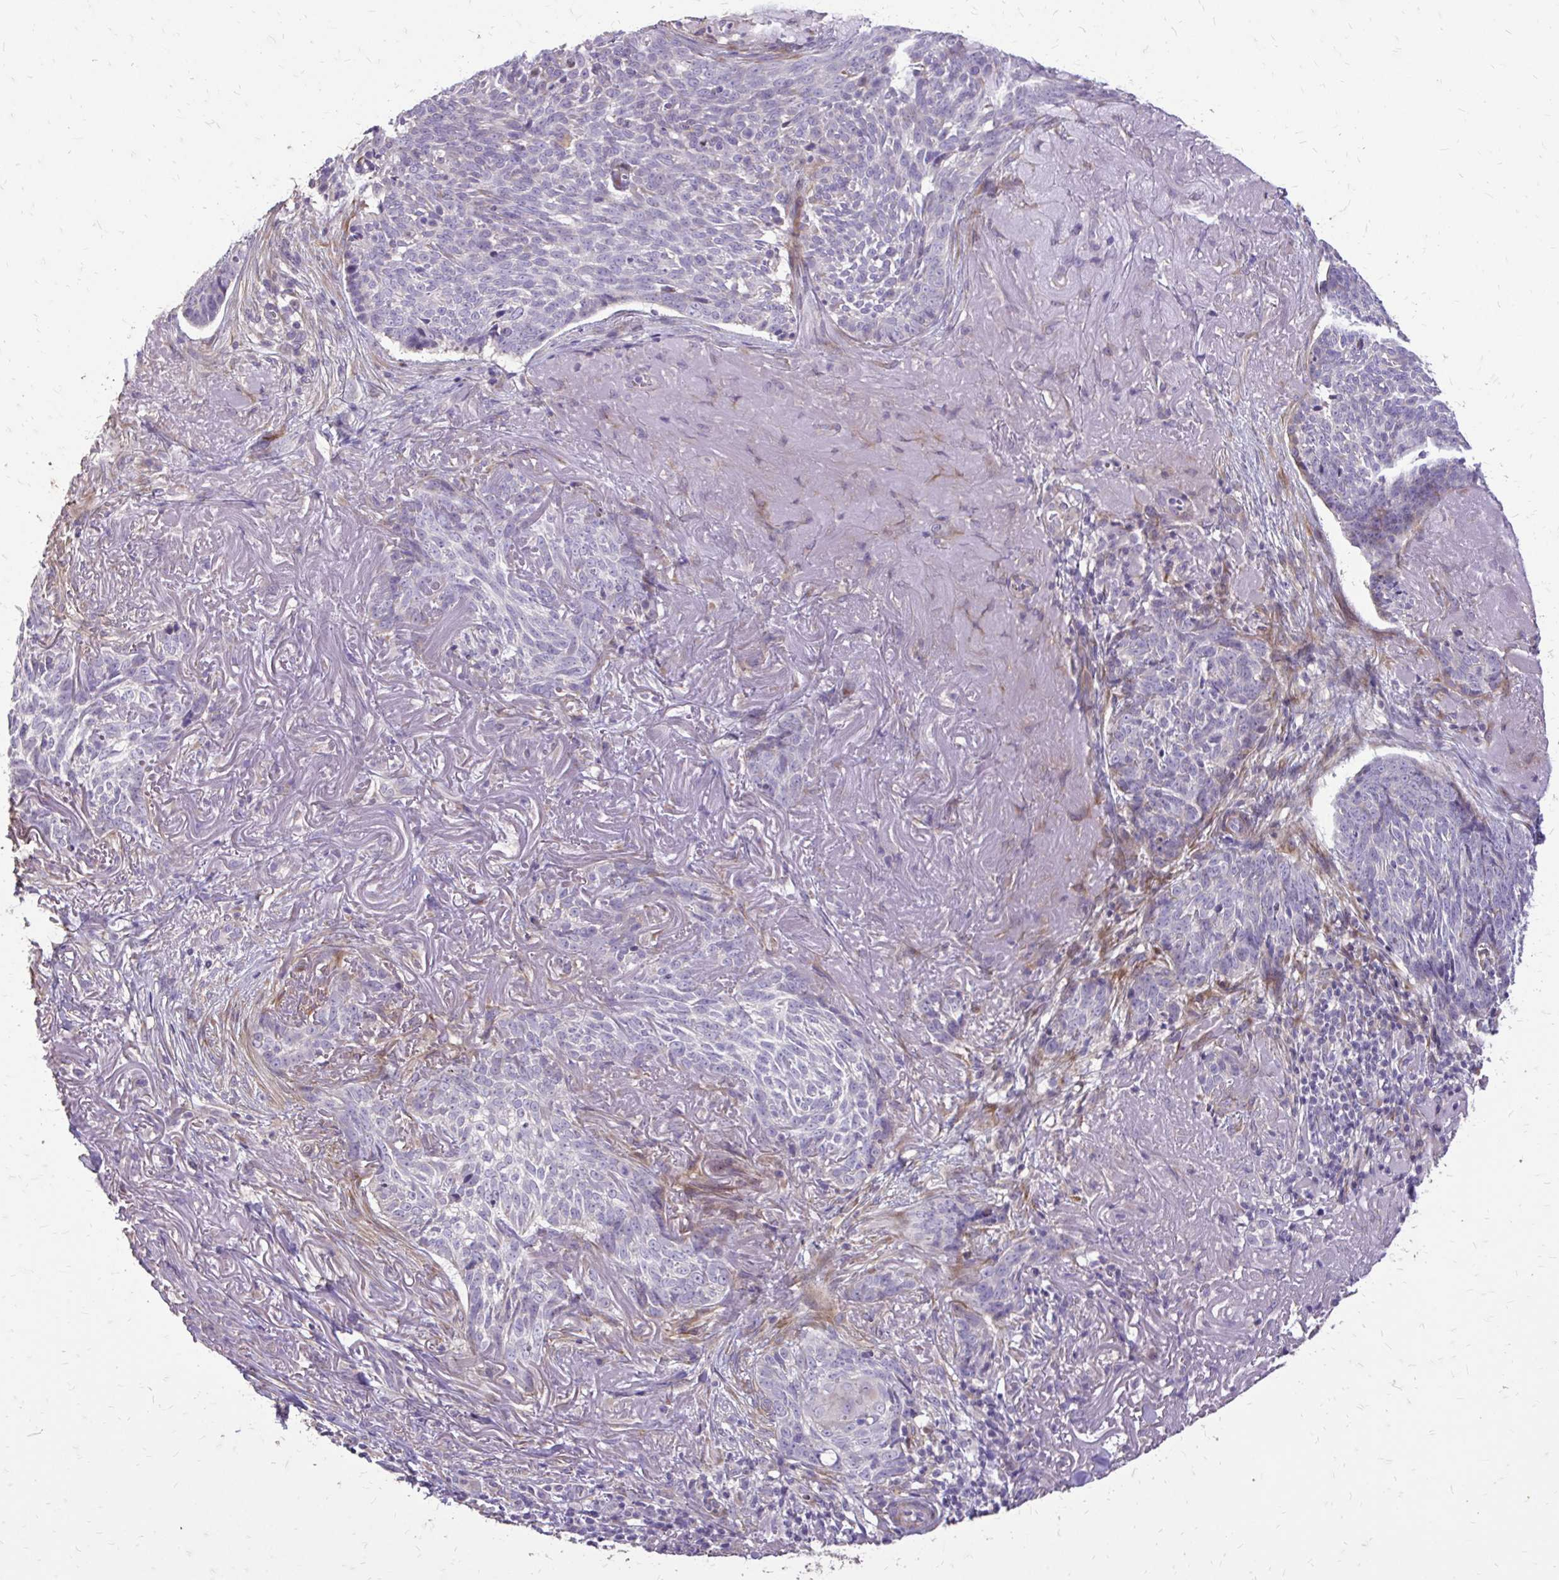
{"staining": {"intensity": "negative", "quantity": "none", "location": "none"}, "tissue": "skin cancer", "cell_type": "Tumor cells", "image_type": "cancer", "snomed": [{"axis": "morphology", "description": "Basal cell carcinoma"}, {"axis": "topography", "description": "Skin"}, {"axis": "topography", "description": "Skin of face"}], "caption": "A high-resolution micrograph shows immunohistochemistry staining of skin cancer (basal cell carcinoma), which shows no significant positivity in tumor cells.", "gene": "MYORG", "patient": {"sex": "female", "age": 95}}